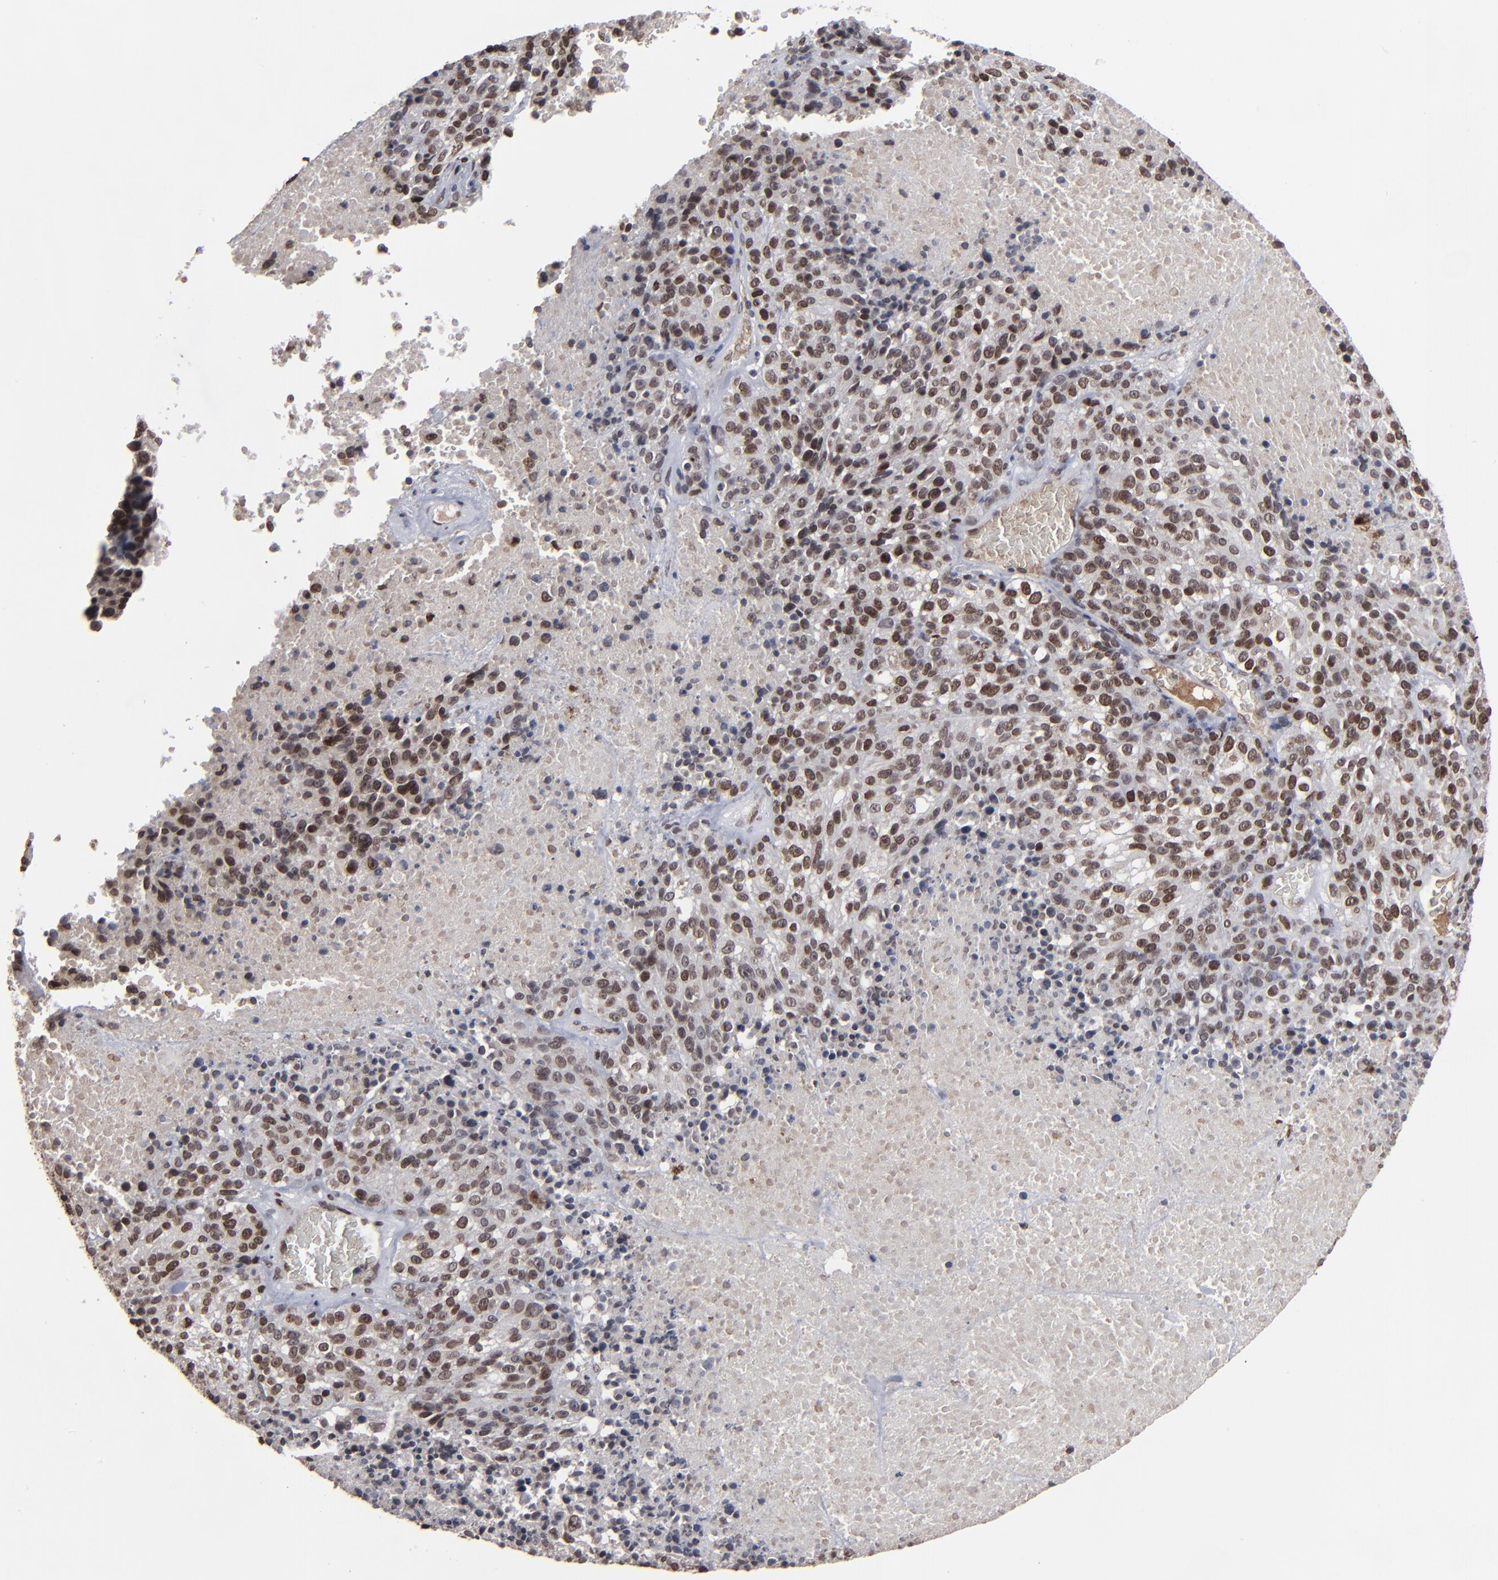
{"staining": {"intensity": "moderate", "quantity": "25%-75%", "location": "nuclear"}, "tissue": "melanoma", "cell_type": "Tumor cells", "image_type": "cancer", "snomed": [{"axis": "morphology", "description": "Malignant melanoma, Metastatic site"}, {"axis": "topography", "description": "Cerebral cortex"}], "caption": "The image displays immunohistochemical staining of malignant melanoma (metastatic site). There is moderate nuclear staining is present in about 25%-75% of tumor cells.", "gene": "BAZ1A", "patient": {"sex": "female", "age": 52}}